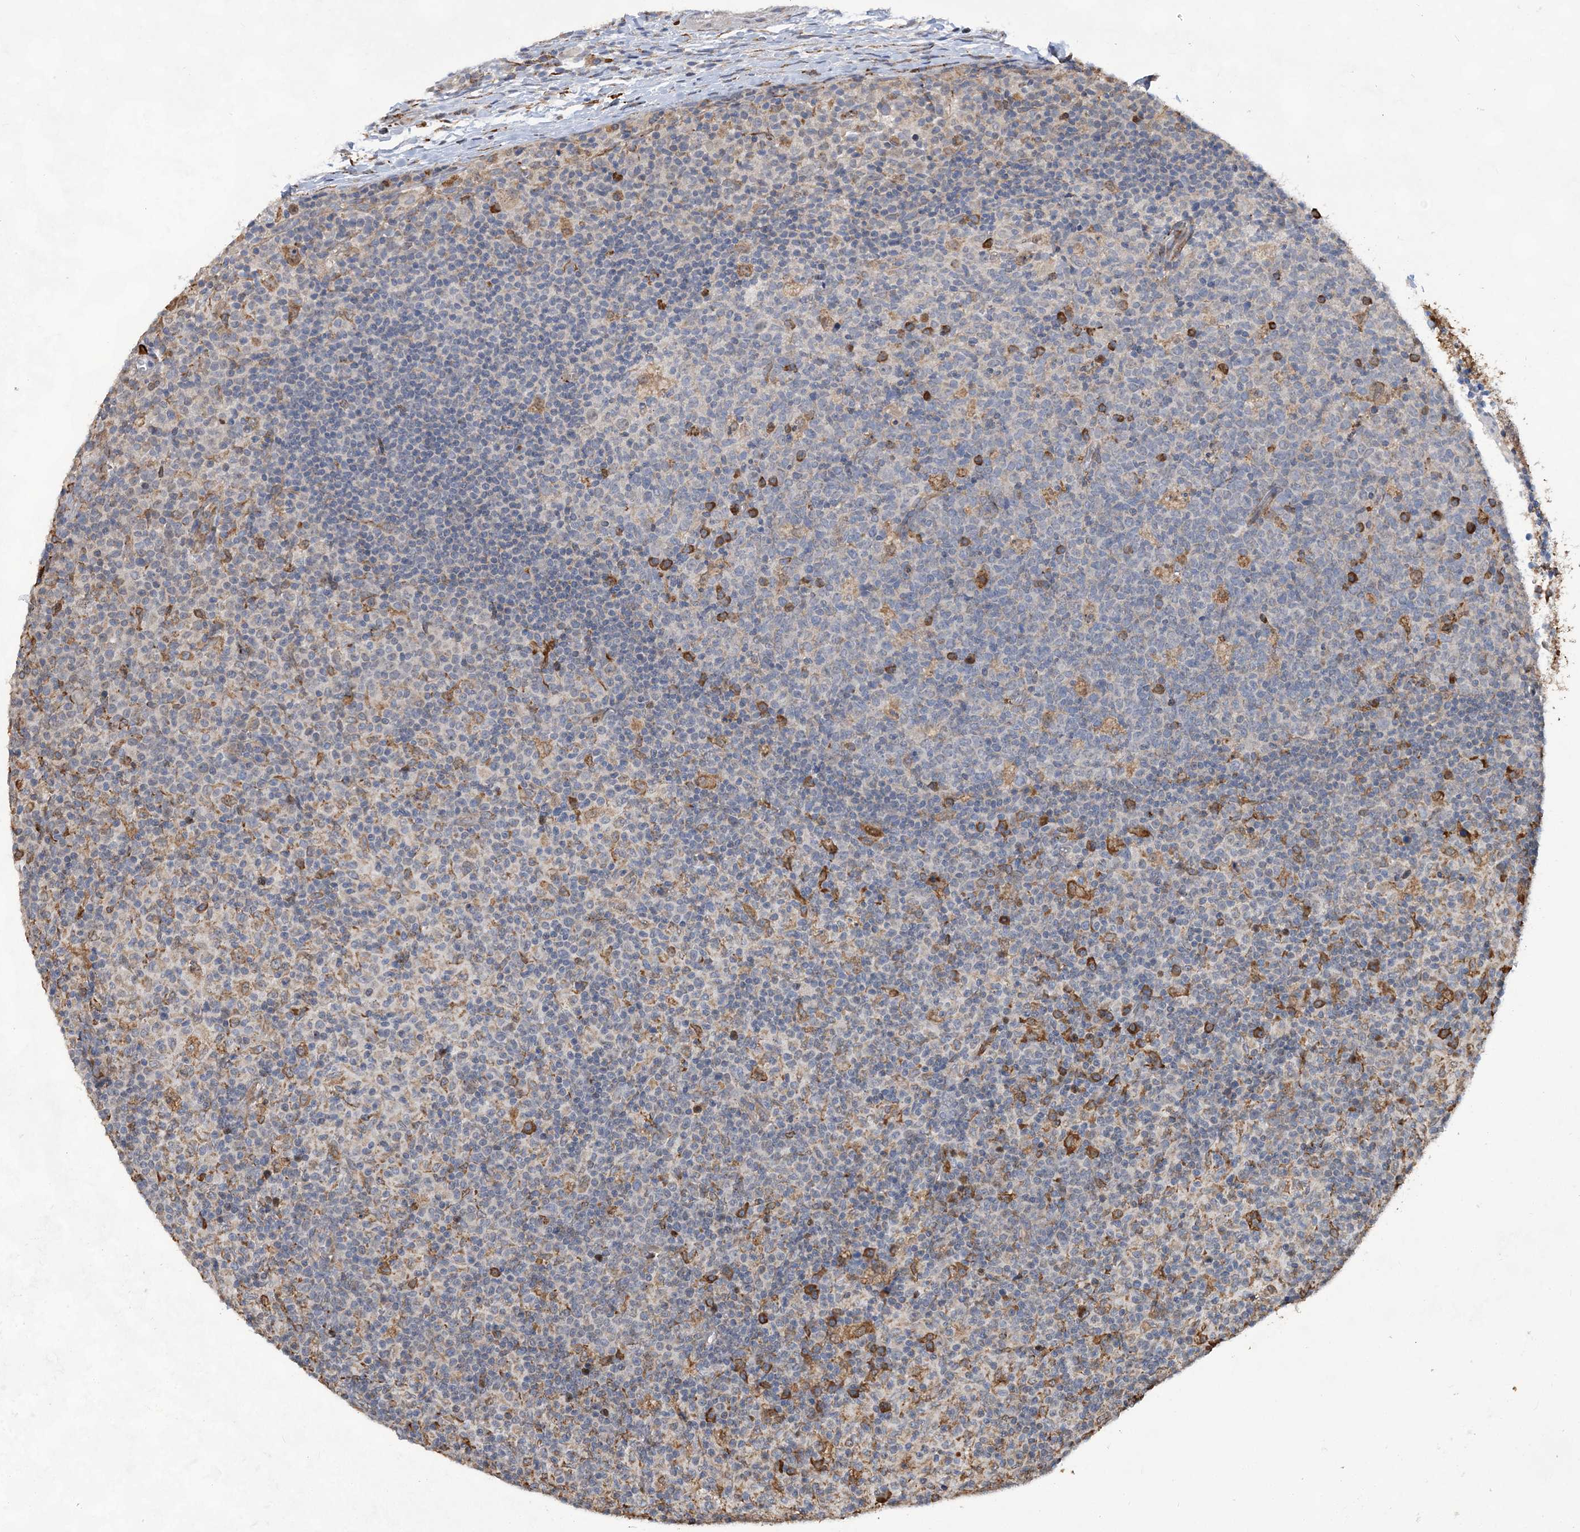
{"staining": {"intensity": "moderate", "quantity": "<25%", "location": "cytoplasmic/membranous"}, "tissue": "lymph node", "cell_type": "Germinal center cells", "image_type": "normal", "snomed": [{"axis": "morphology", "description": "Normal tissue, NOS"}, {"axis": "morphology", "description": "Inflammation, NOS"}, {"axis": "topography", "description": "Lymph node"}], "caption": "Immunohistochemical staining of unremarkable lymph node reveals <25% levels of moderate cytoplasmic/membranous protein staining in about <25% of germinal center cells.", "gene": "WDR12", "patient": {"sex": "male", "age": 55}}